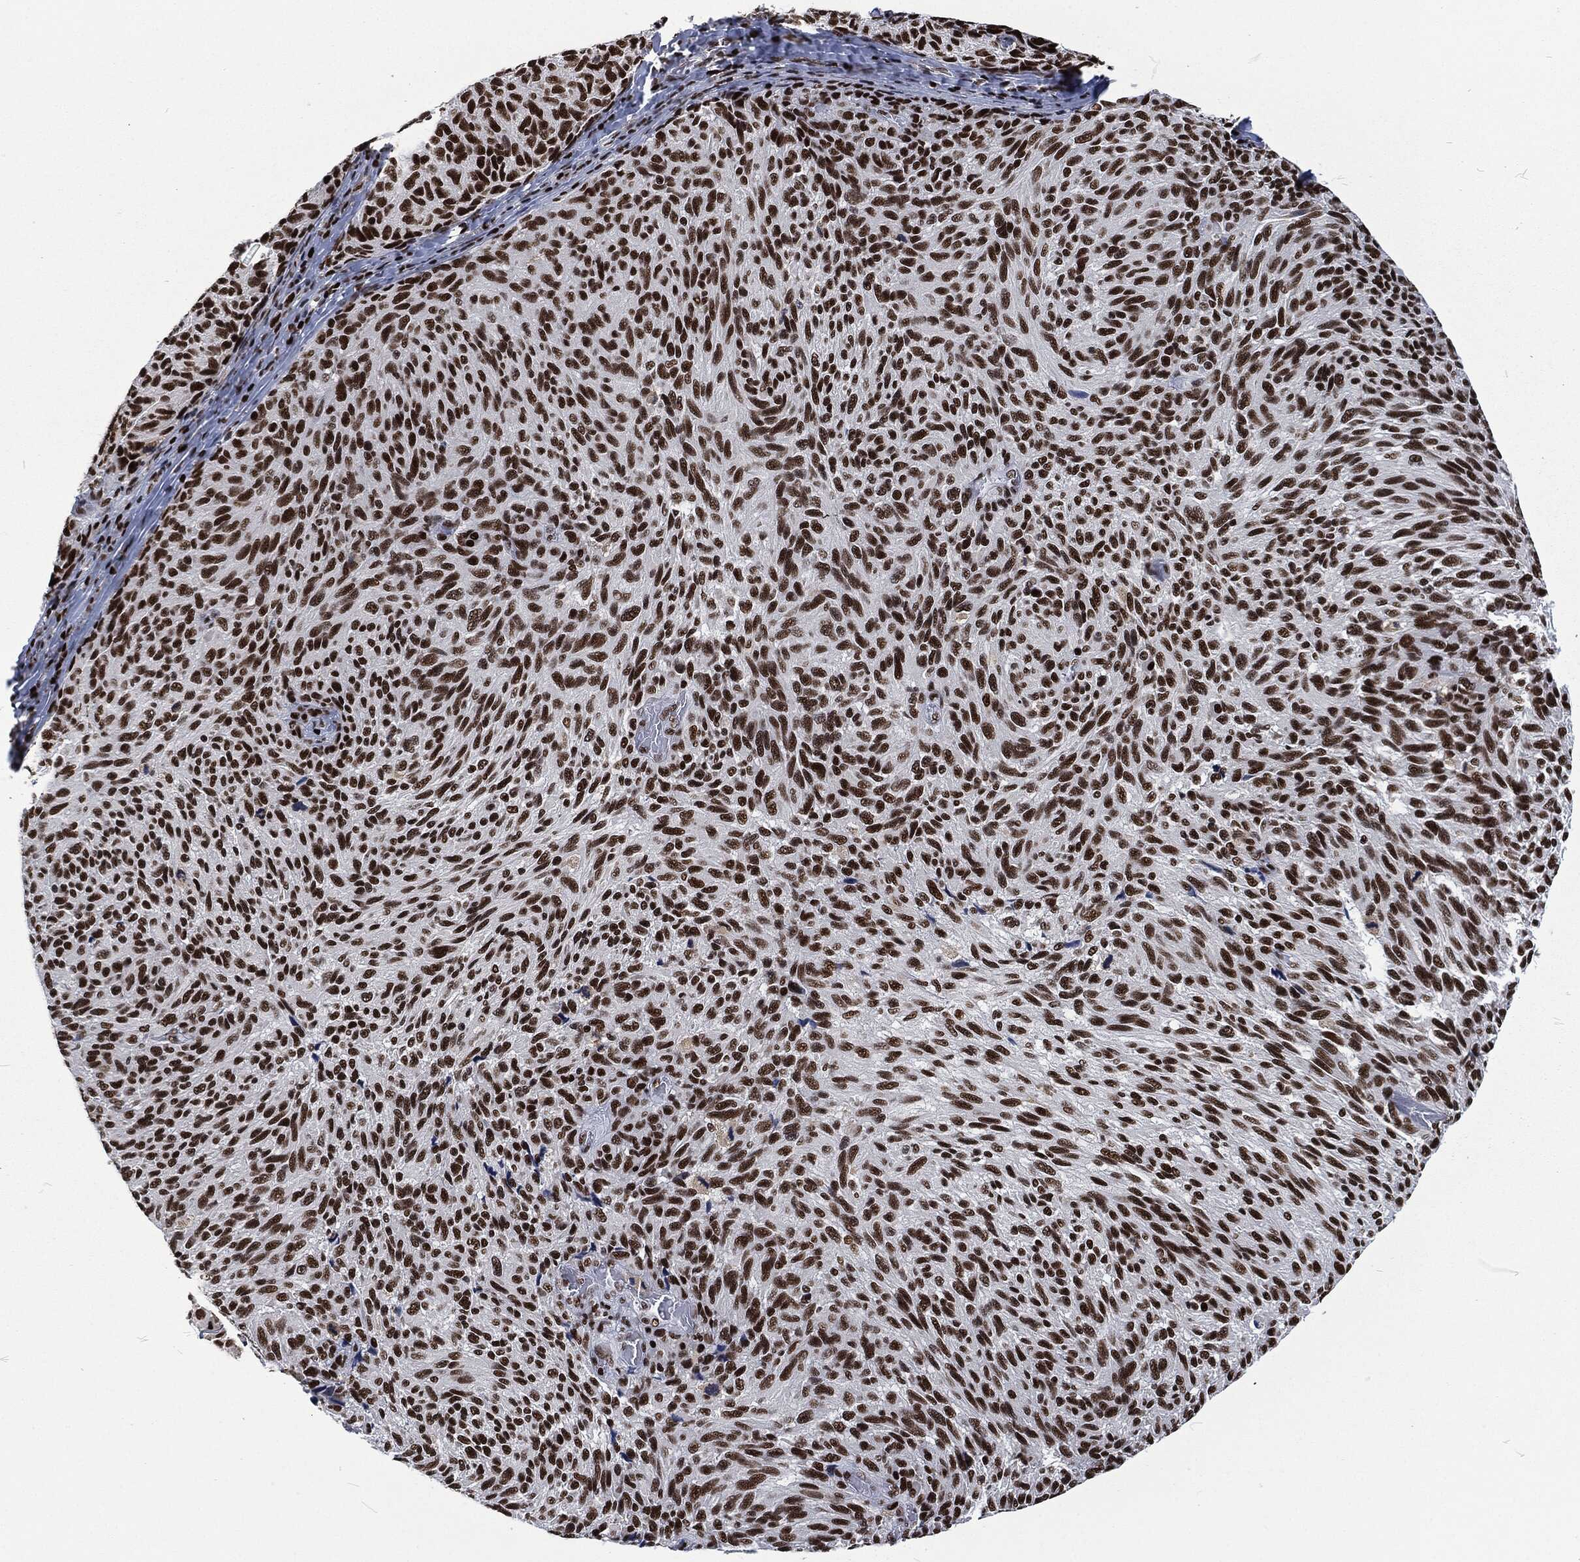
{"staining": {"intensity": "strong", "quantity": ">75%", "location": "nuclear"}, "tissue": "melanoma", "cell_type": "Tumor cells", "image_type": "cancer", "snomed": [{"axis": "morphology", "description": "Malignant melanoma, NOS"}, {"axis": "topography", "description": "Skin"}], "caption": "Melanoma stained with a protein marker exhibits strong staining in tumor cells.", "gene": "DCPS", "patient": {"sex": "female", "age": 73}}